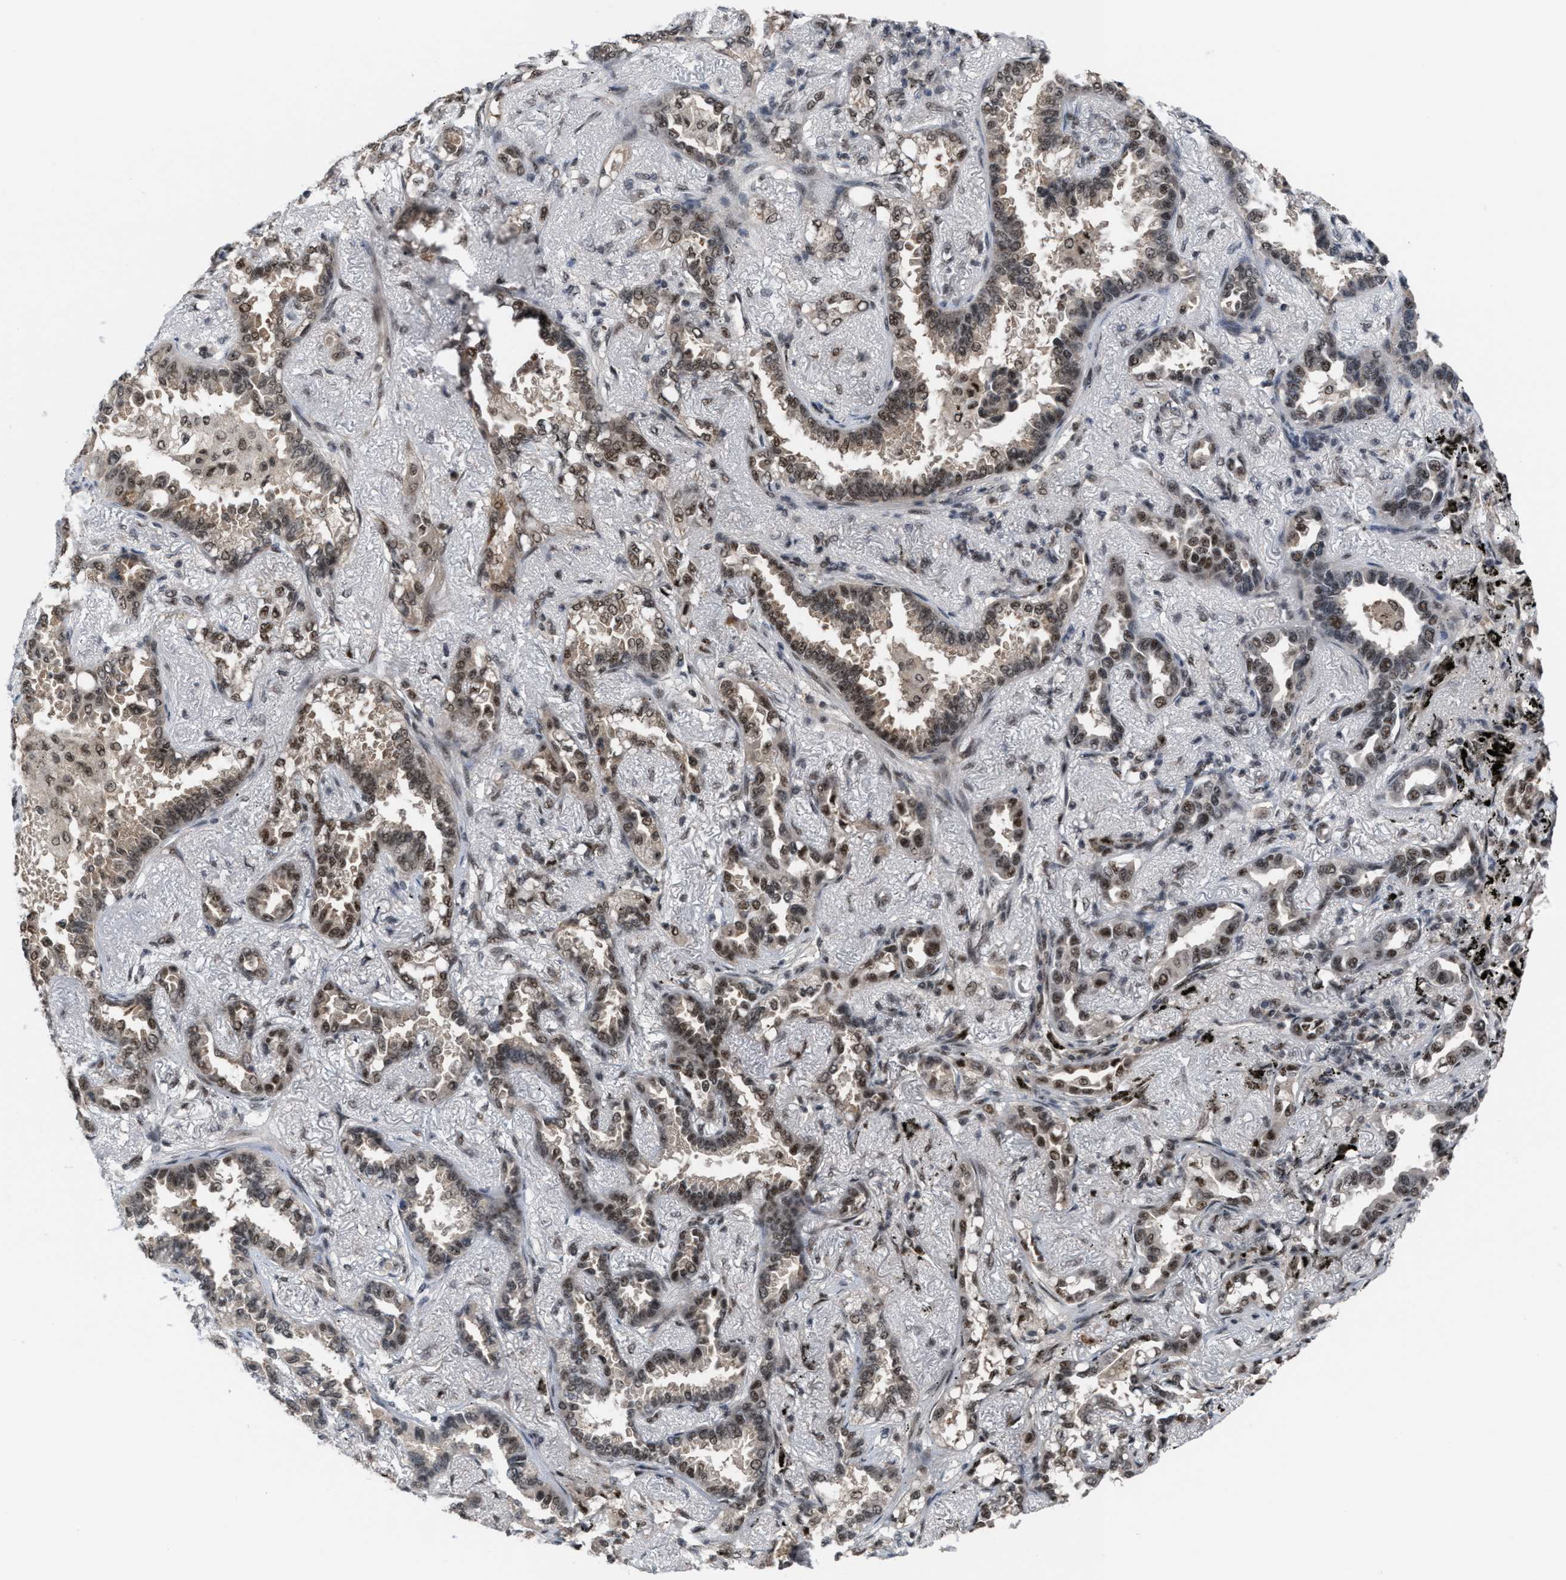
{"staining": {"intensity": "weak", "quantity": "25%-75%", "location": "nuclear"}, "tissue": "lung cancer", "cell_type": "Tumor cells", "image_type": "cancer", "snomed": [{"axis": "morphology", "description": "Adenocarcinoma, NOS"}, {"axis": "topography", "description": "Lung"}], "caption": "Immunohistochemical staining of human lung adenocarcinoma exhibits low levels of weak nuclear protein positivity in approximately 25%-75% of tumor cells.", "gene": "PRPF4", "patient": {"sex": "male", "age": 59}}